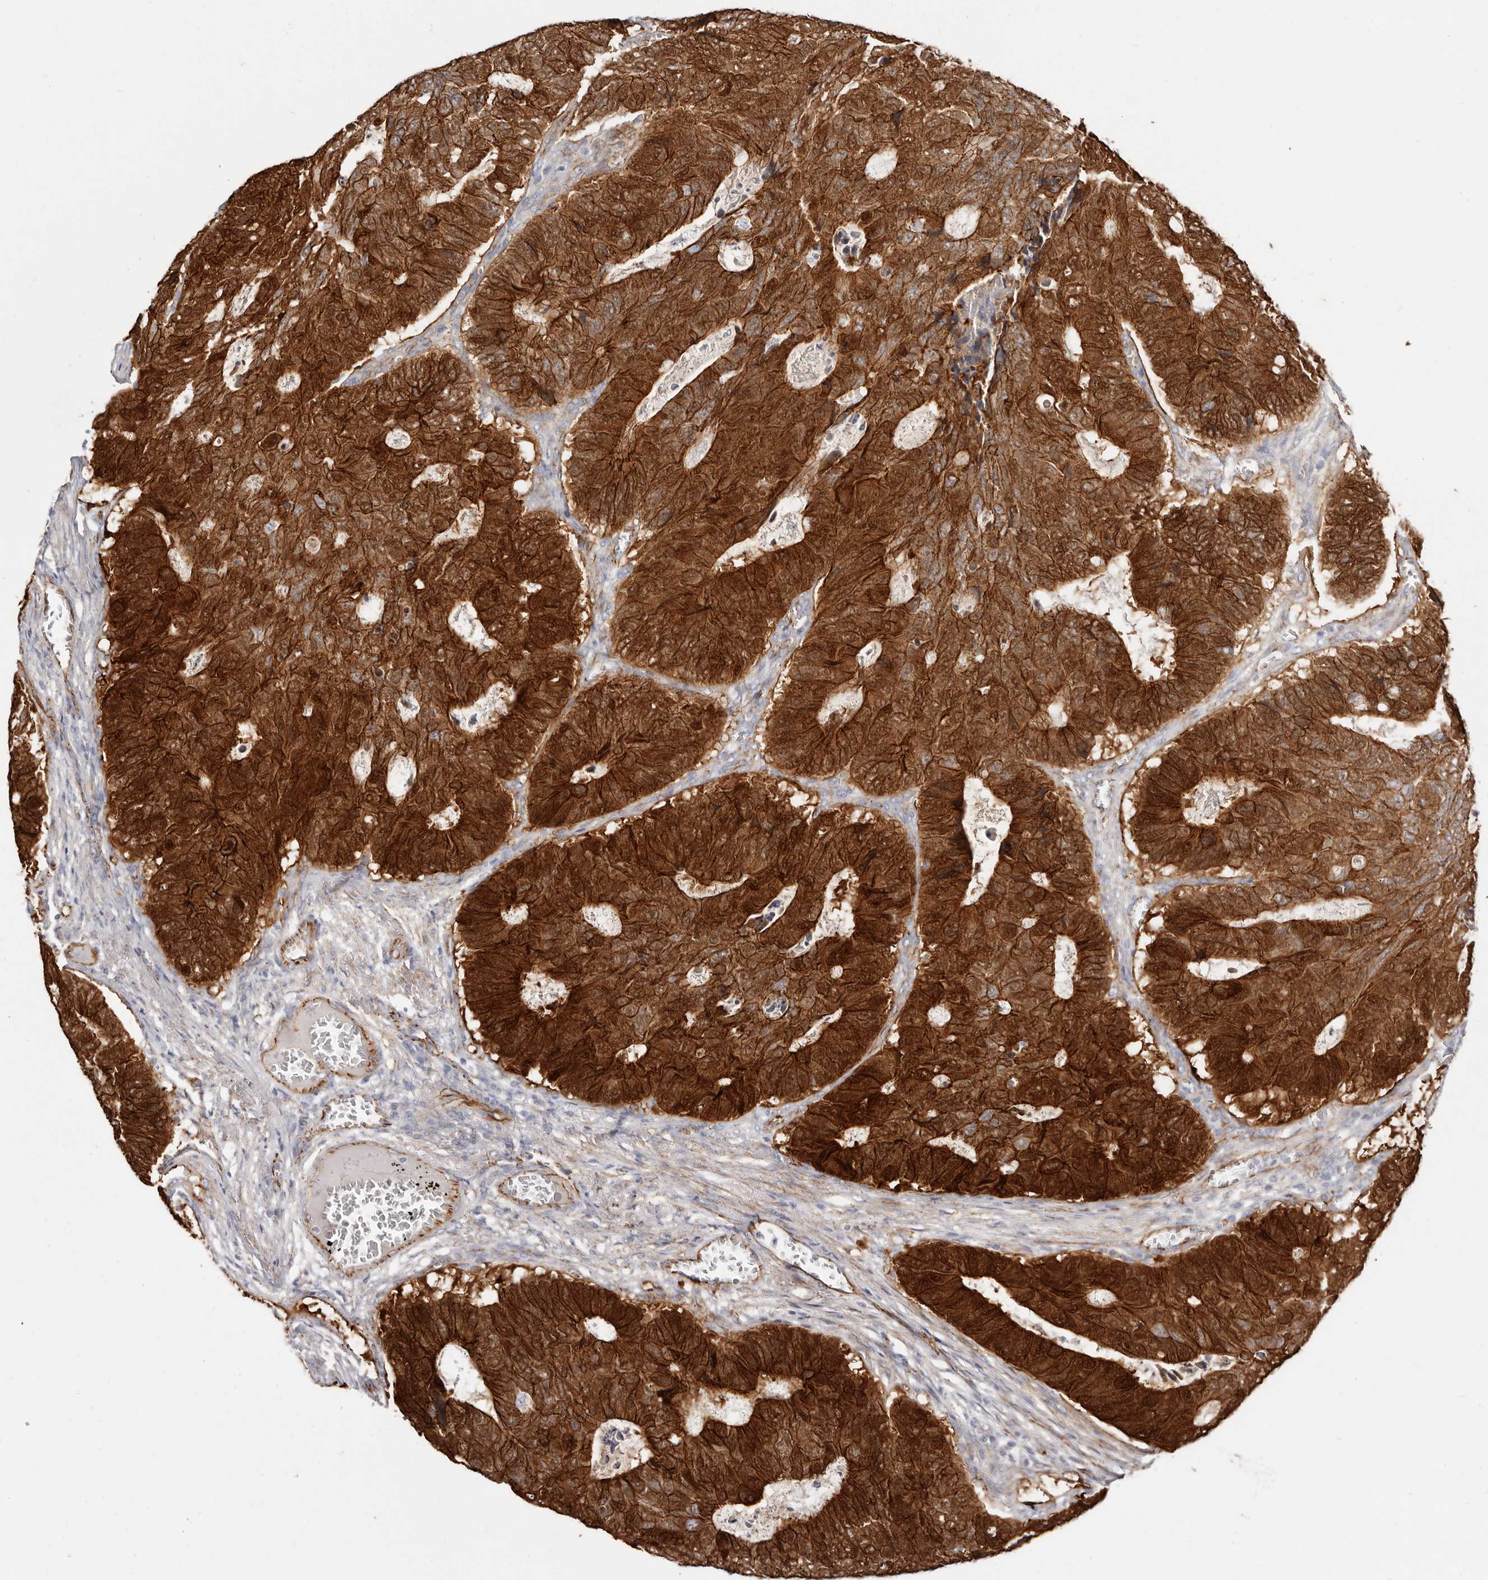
{"staining": {"intensity": "strong", "quantity": ">75%", "location": "cytoplasmic/membranous"}, "tissue": "colorectal cancer", "cell_type": "Tumor cells", "image_type": "cancer", "snomed": [{"axis": "morphology", "description": "Adenocarcinoma, NOS"}, {"axis": "topography", "description": "Colon"}], "caption": "IHC photomicrograph of neoplastic tissue: human adenocarcinoma (colorectal) stained using immunohistochemistry (IHC) demonstrates high levels of strong protein expression localized specifically in the cytoplasmic/membranous of tumor cells, appearing as a cytoplasmic/membranous brown color.", "gene": "CTNNB1", "patient": {"sex": "male", "age": 87}}